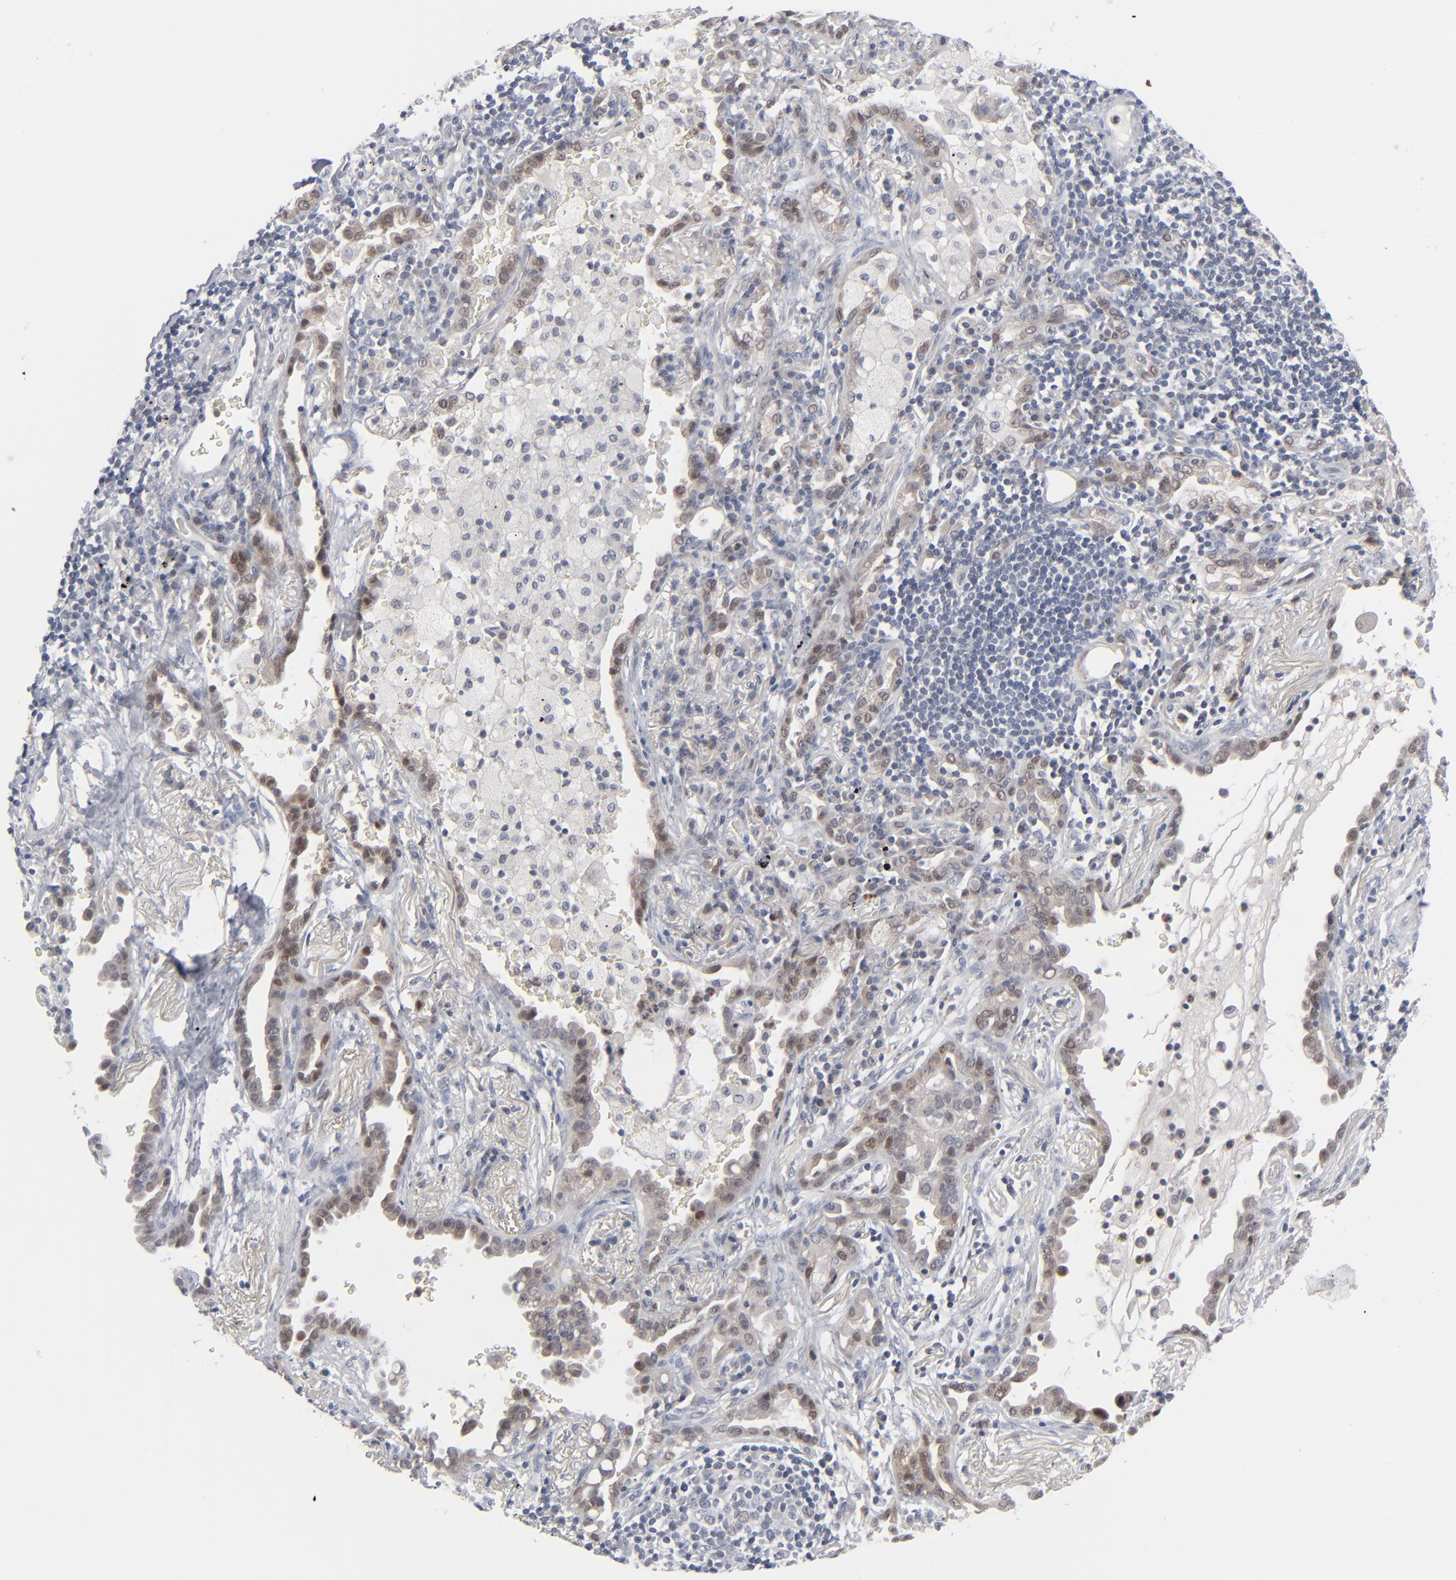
{"staining": {"intensity": "moderate", "quantity": ">75%", "location": "cytoplasmic/membranous"}, "tissue": "lung cancer", "cell_type": "Tumor cells", "image_type": "cancer", "snomed": [{"axis": "morphology", "description": "Adenocarcinoma, NOS"}, {"axis": "topography", "description": "Lung"}], "caption": "This image shows IHC staining of lung adenocarcinoma, with medium moderate cytoplasmic/membranous staining in about >75% of tumor cells.", "gene": "POF1B", "patient": {"sex": "female", "age": 50}}